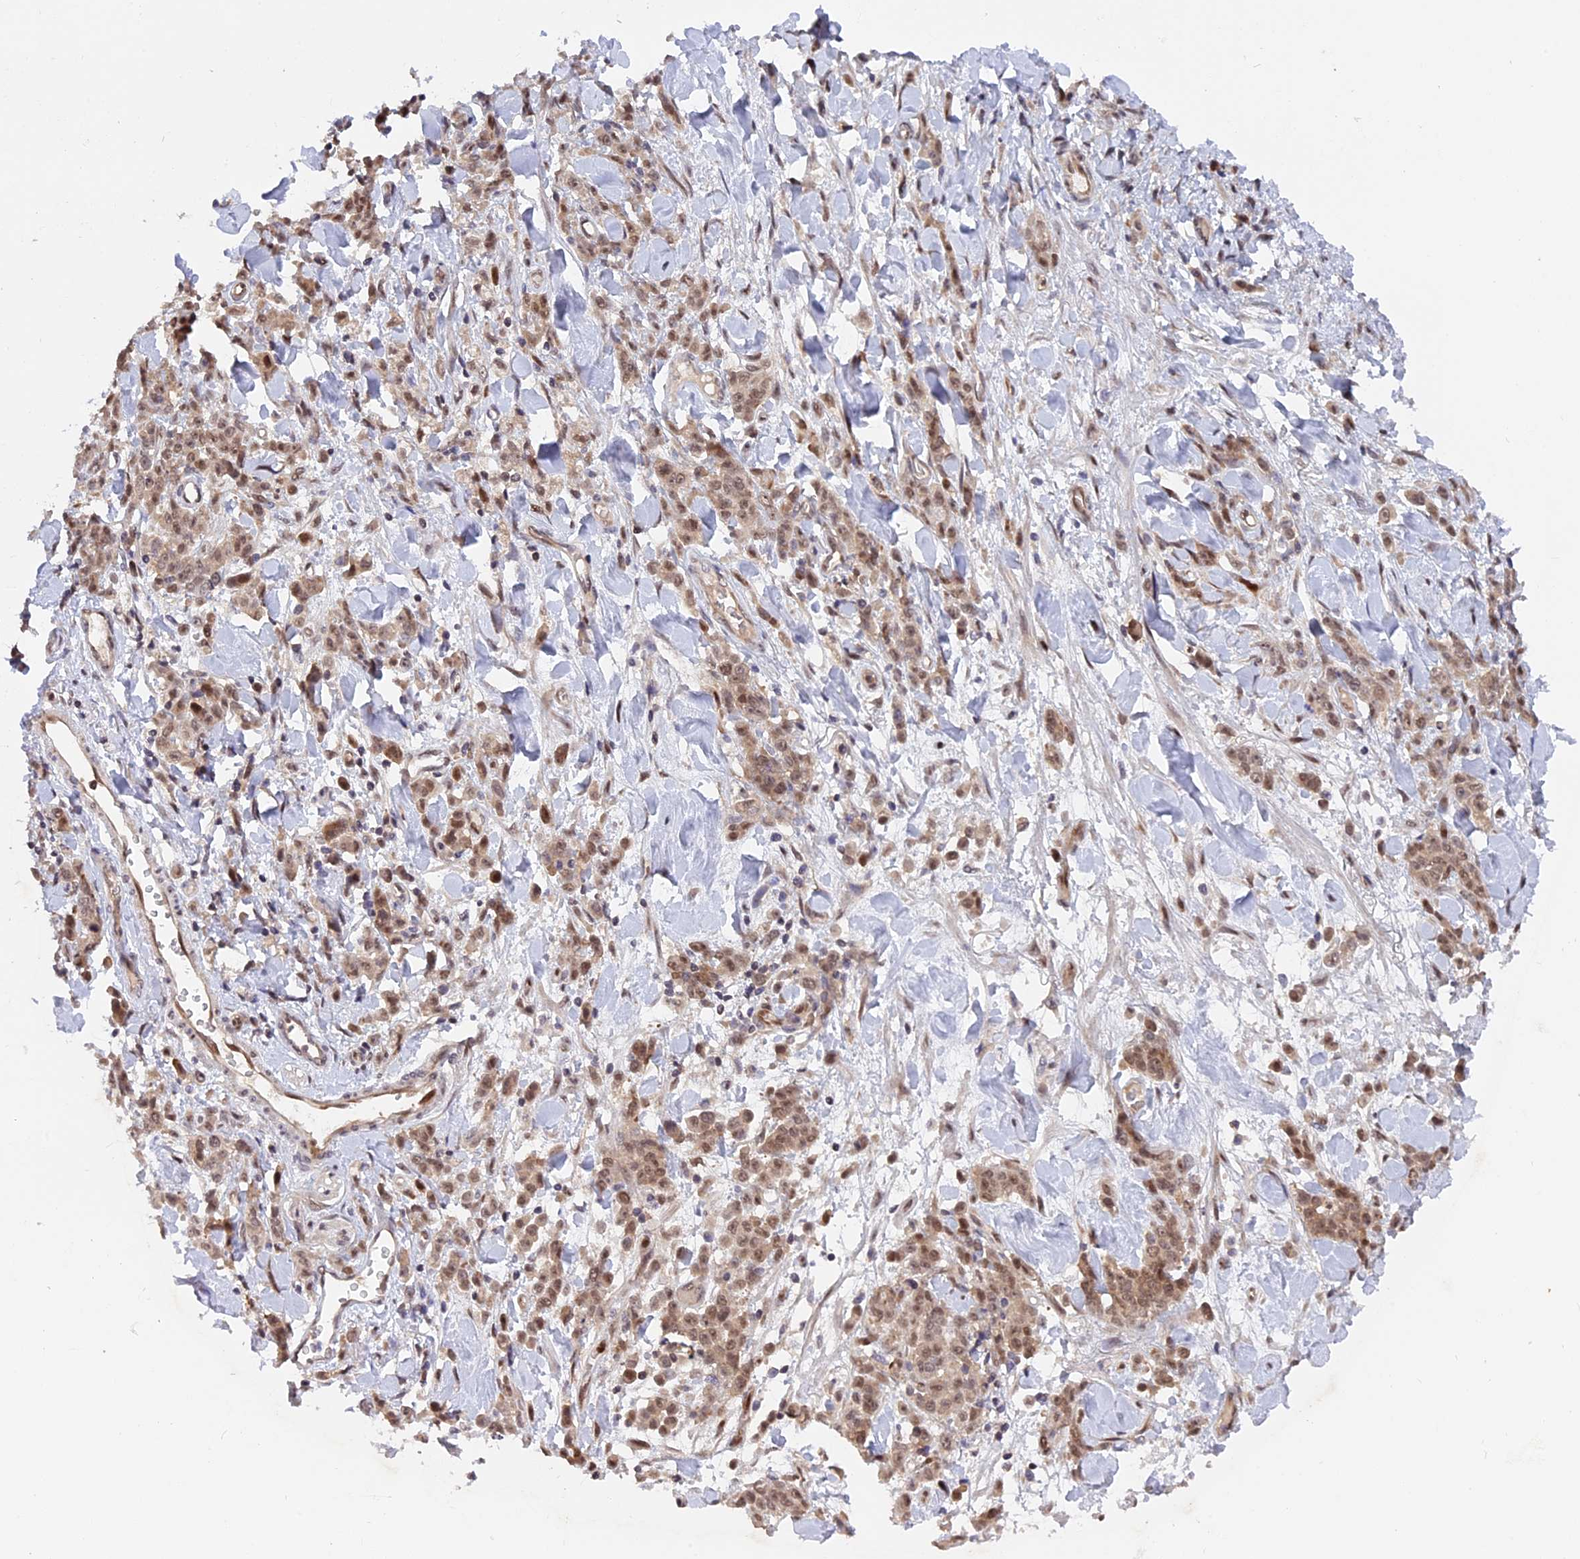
{"staining": {"intensity": "moderate", "quantity": ">75%", "location": "nuclear"}, "tissue": "stomach cancer", "cell_type": "Tumor cells", "image_type": "cancer", "snomed": [{"axis": "morphology", "description": "Normal tissue, NOS"}, {"axis": "morphology", "description": "Adenocarcinoma, NOS"}, {"axis": "topography", "description": "Stomach"}], "caption": "Brown immunohistochemical staining in human stomach cancer (adenocarcinoma) shows moderate nuclear expression in approximately >75% of tumor cells.", "gene": "ZNF428", "patient": {"sex": "male", "age": 82}}